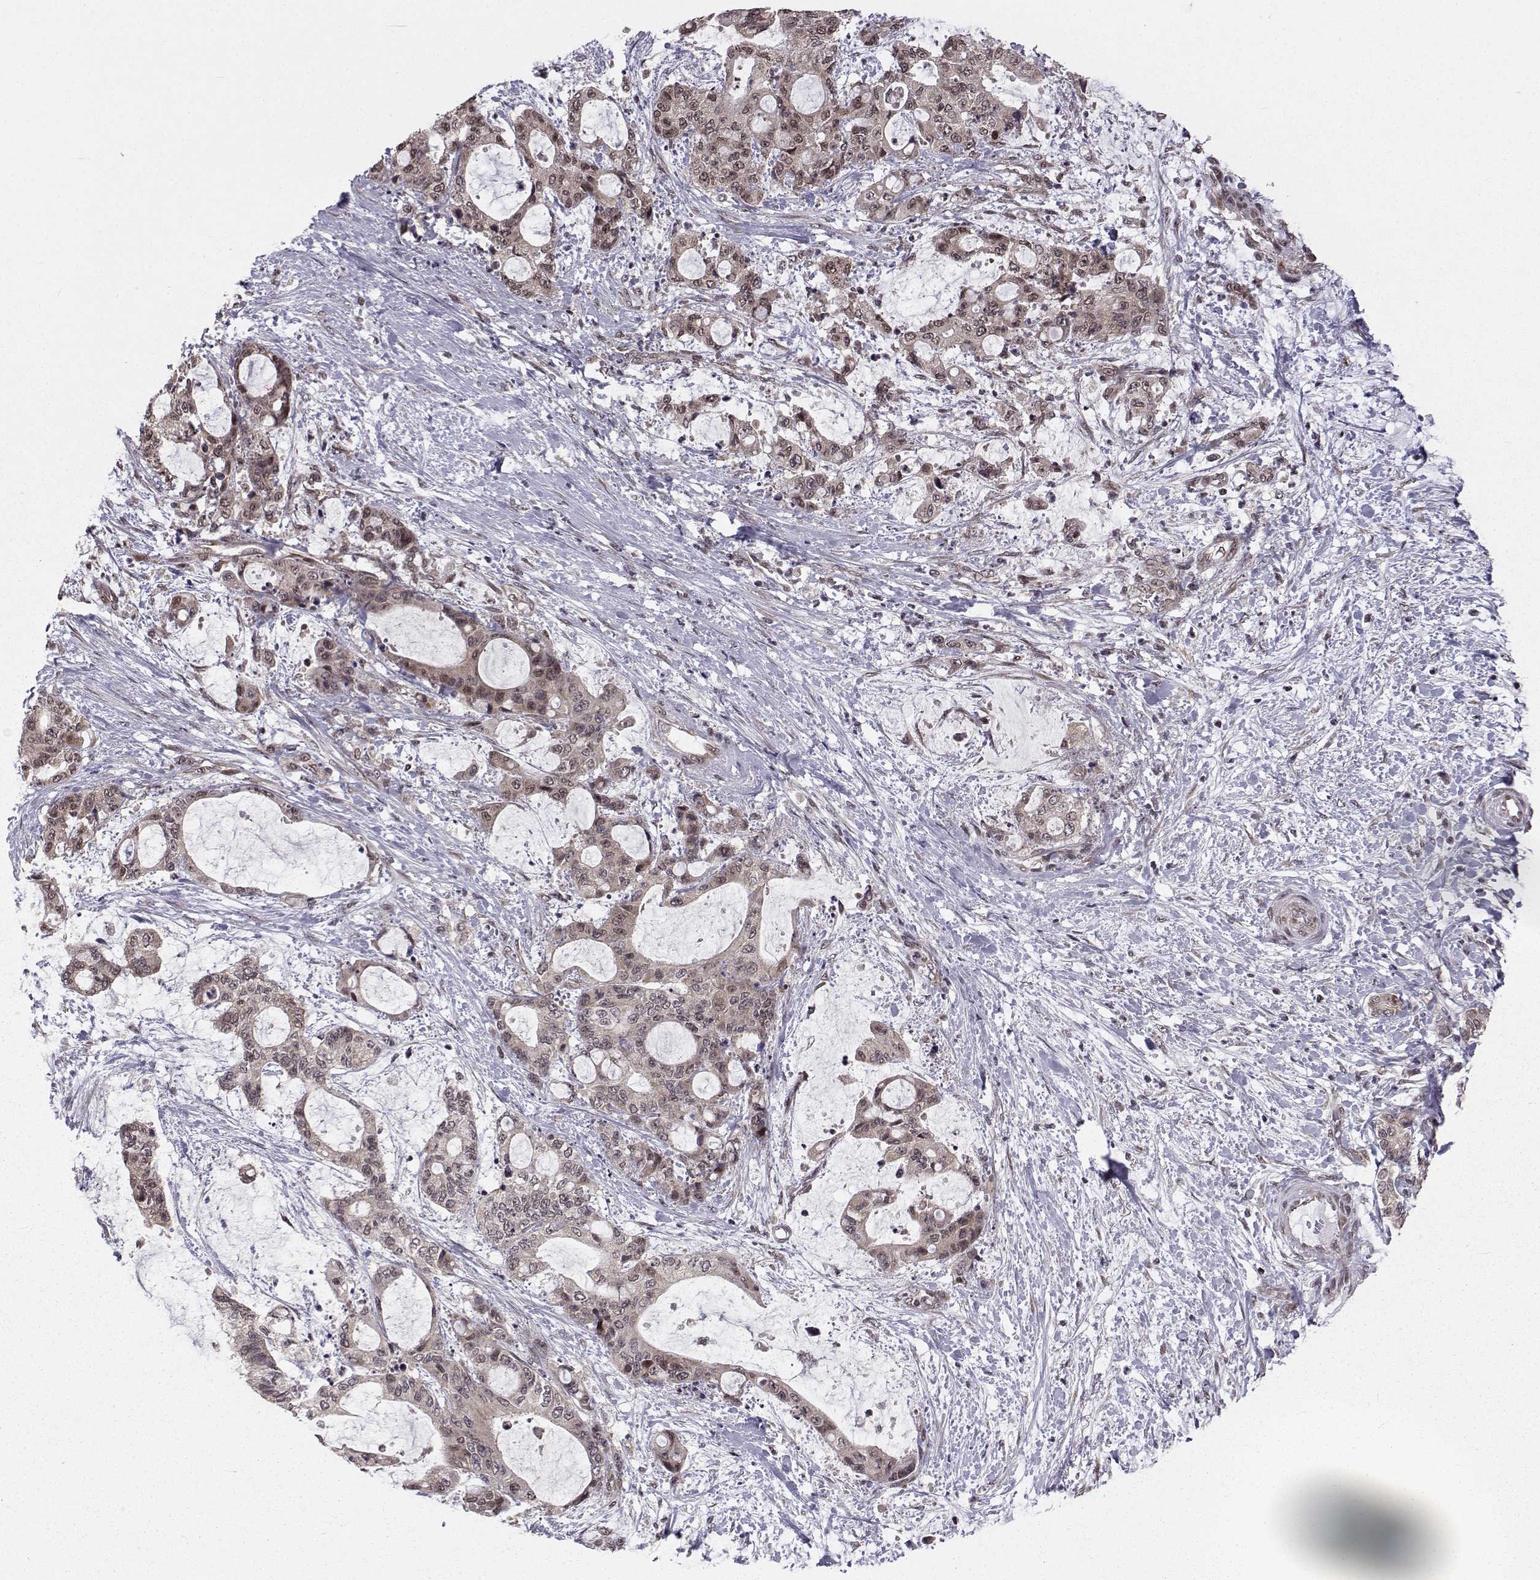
{"staining": {"intensity": "moderate", "quantity": ">75%", "location": "cytoplasmic/membranous"}, "tissue": "liver cancer", "cell_type": "Tumor cells", "image_type": "cancer", "snomed": [{"axis": "morphology", "description": "Normal tissue, NOS"}, {"axis": "morphology", "description": "Cholangiocarcinoma"}, {"axis": "topography", "description": "Liver"}, {"axis": "topography", "description": "Peripheral nerve tissue"}], "caption": "Liver cholangiocarcinoma stained for a protein (brown) displays moderate cytoplasmic/membranous positive staining in about >75% of tumor cells.", "gene": "PKN2", "patient": {"sex": "female", "age": 73}}